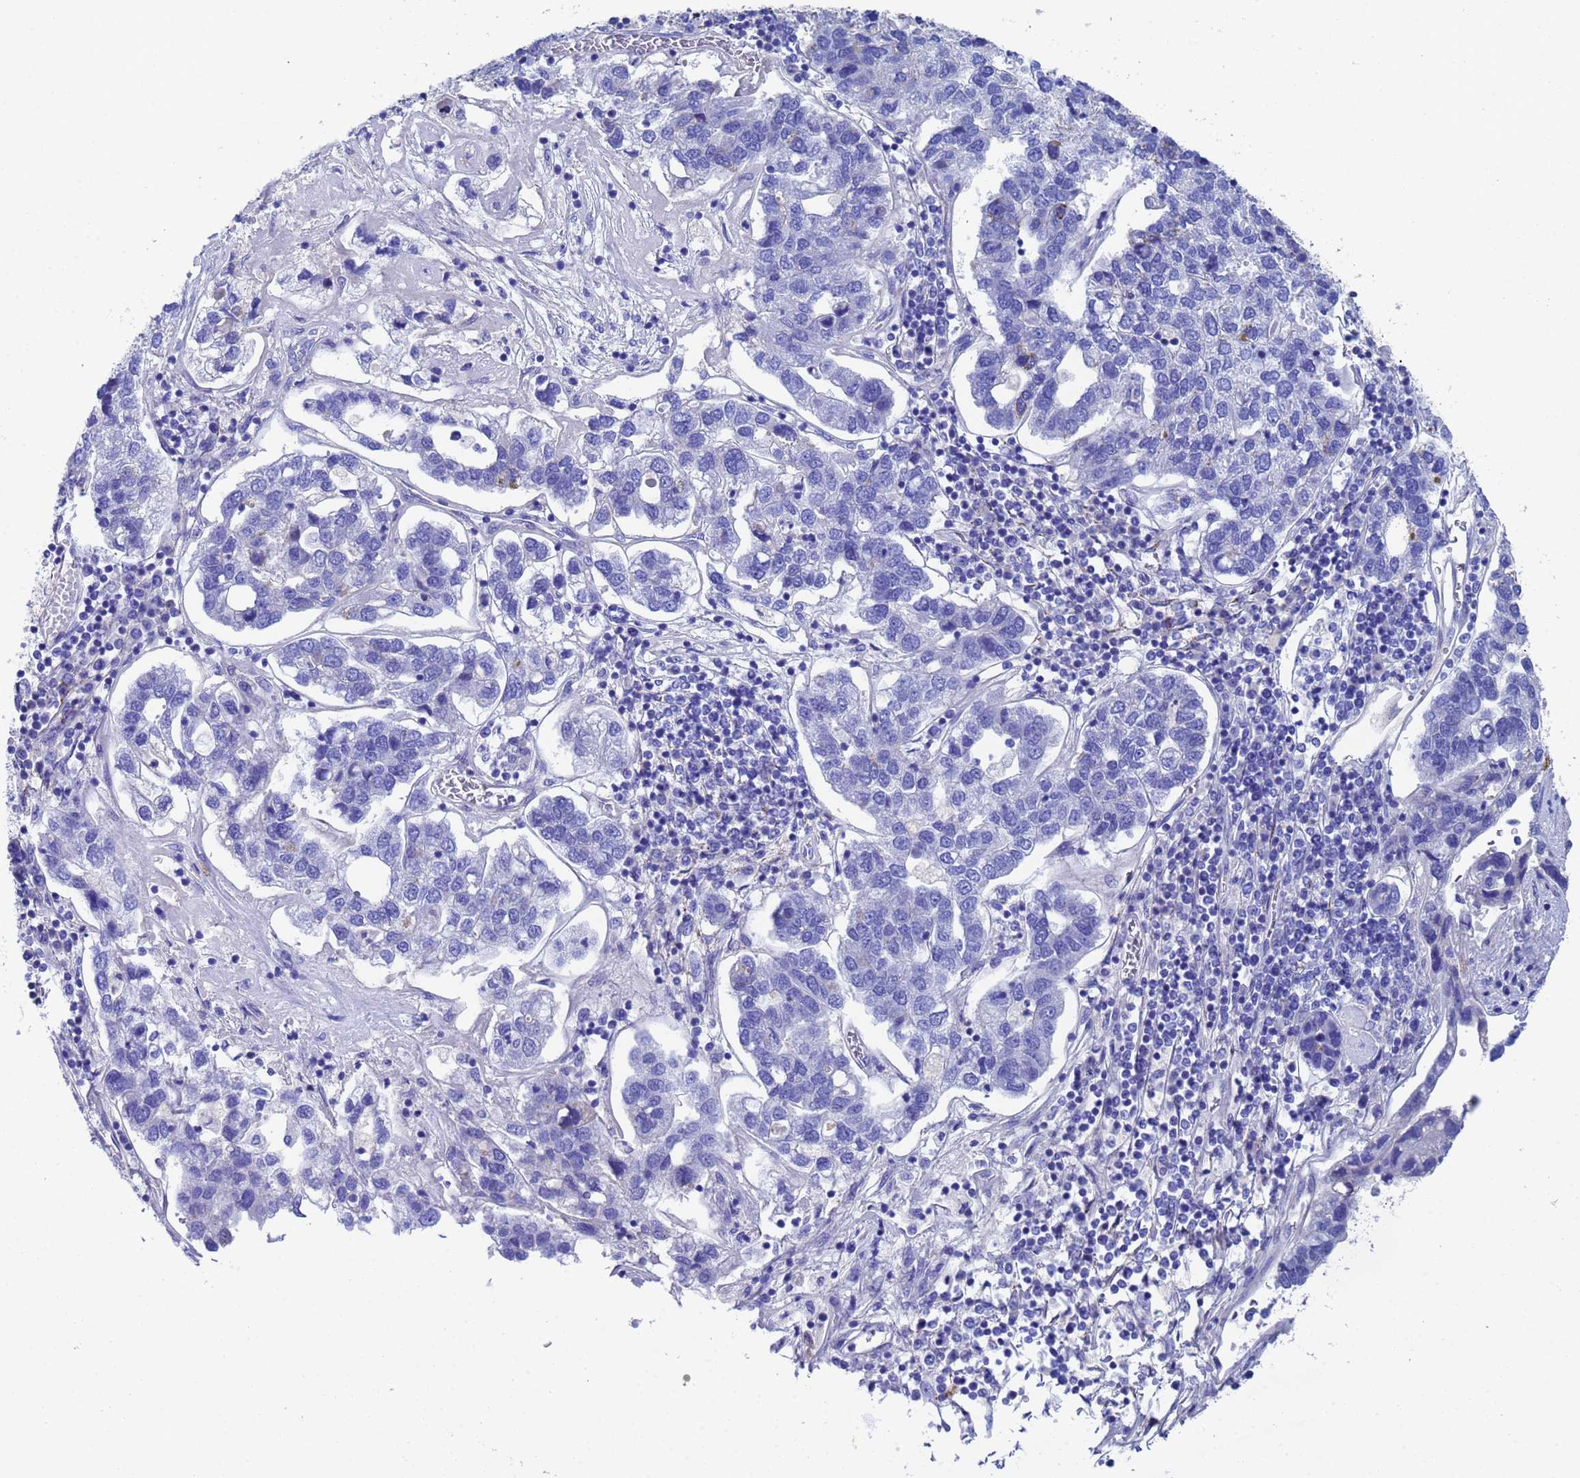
{"staining": {"intensity": "negative", "quantity": "none", "location": "none"}, "tissue": "pancreatic cancer", "cell_type": "Tumor cells", "image_type": "cancer", "snomed": [{"axis": "morphology", "description": "Adenocarcinoma, NOS"}, {"axis": "topography", "description": "Pancreas"}], "caption": "An immunohistochemistry image of pancreatic cancer (adenocarcinoma) is shown. There is no staining in tumor cells of pancreatic cancer (adenocarcinoma).", "gene": "CST4", "patient": {"sex": "female", "age": 61}}